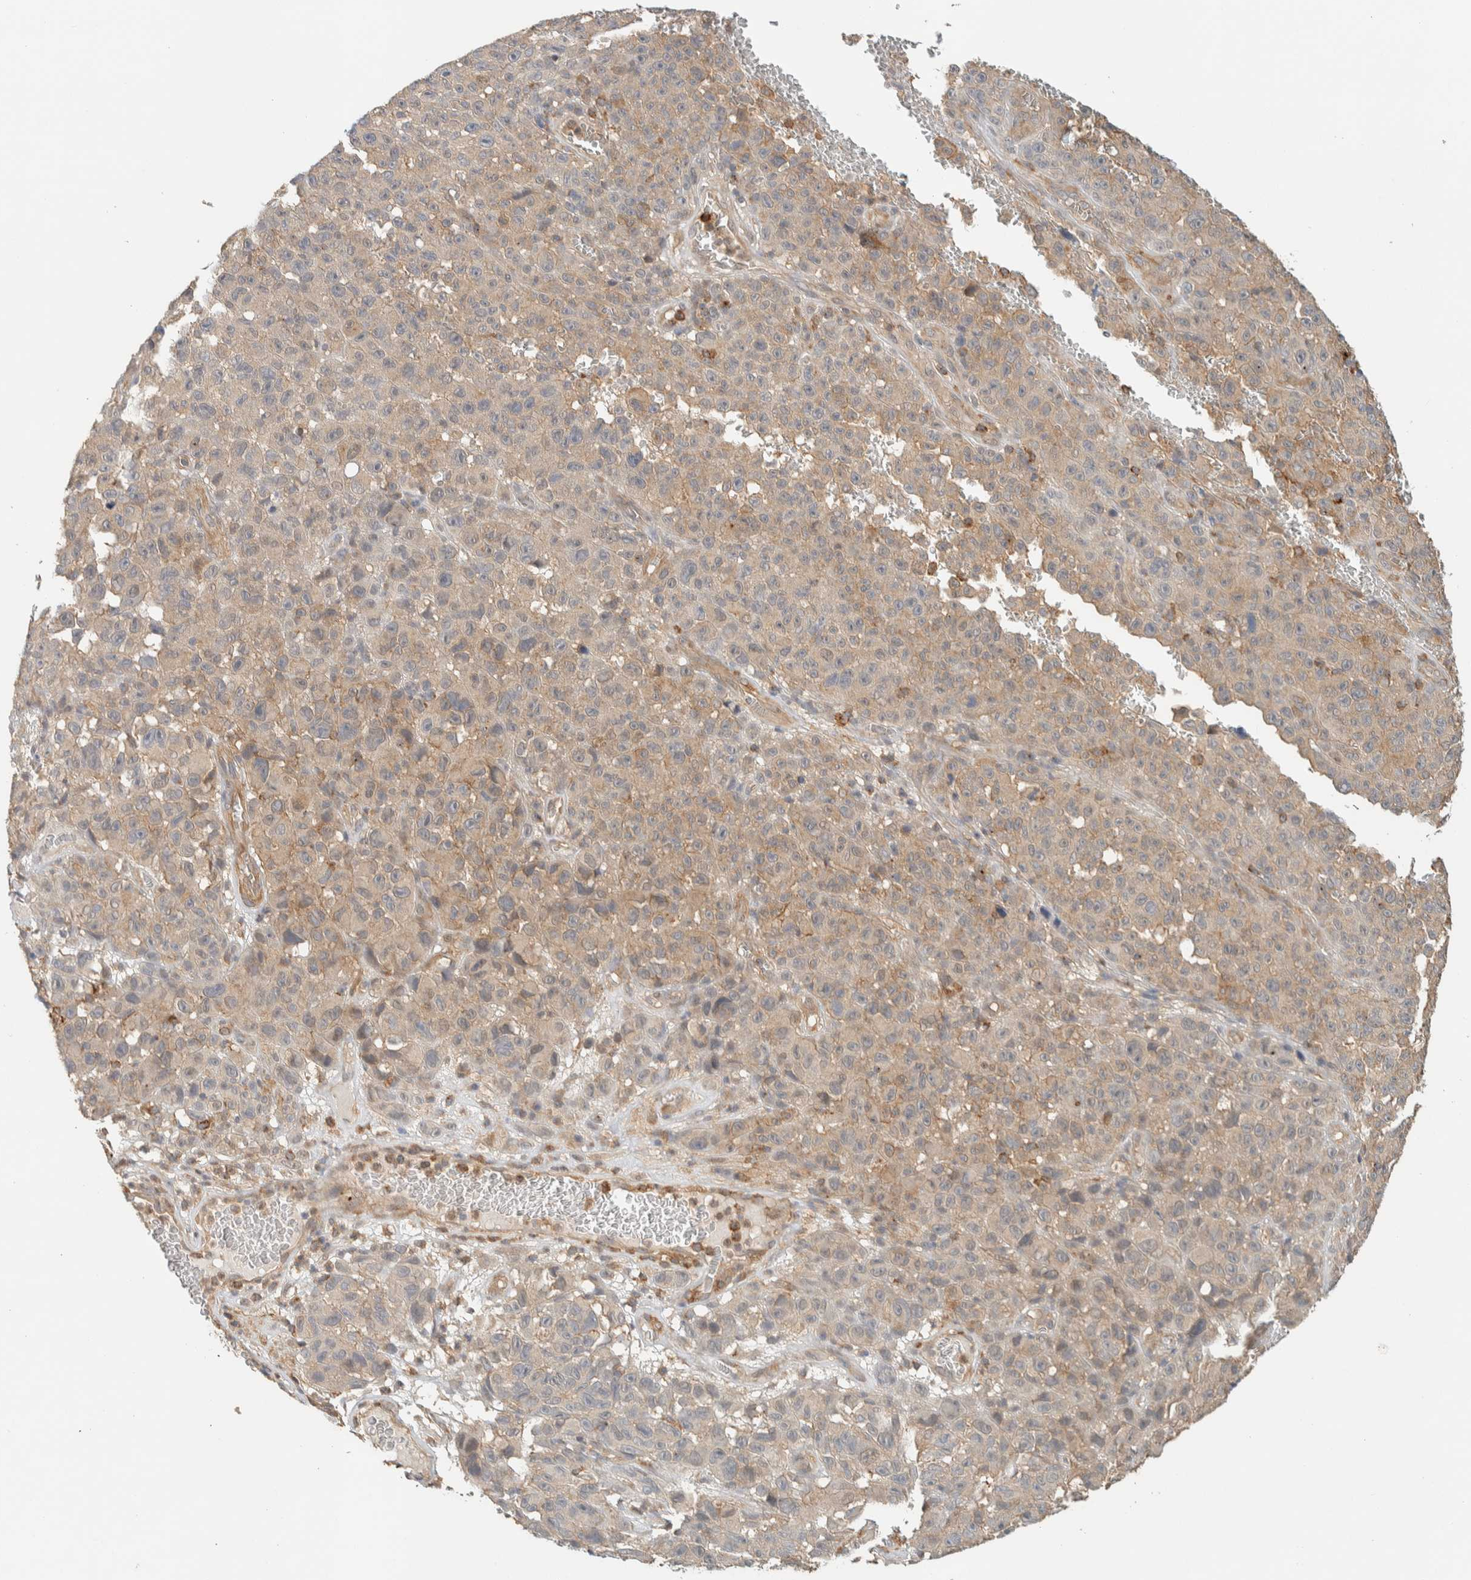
{"staining": {"intensity": "moderate", "quantity": "25%-75%", "location": "cytoplasmic/membranous"}, "tissue": "melanoma", "cell_type": "Tumor cells", "image_type": "cancer", "snomed": [{"axis": "morphology", "description": "Malignant melanoma, NOS"}, {"axis": "topography", "description": "Skin"}], "caption": "Moderate cytoplasmic/membranous protein positivity is present in approximately 25%-75% of tumor cells in melanoma.", "gene": "RAB11FIP1", "patient": {"sex": "female", "age": 82}}